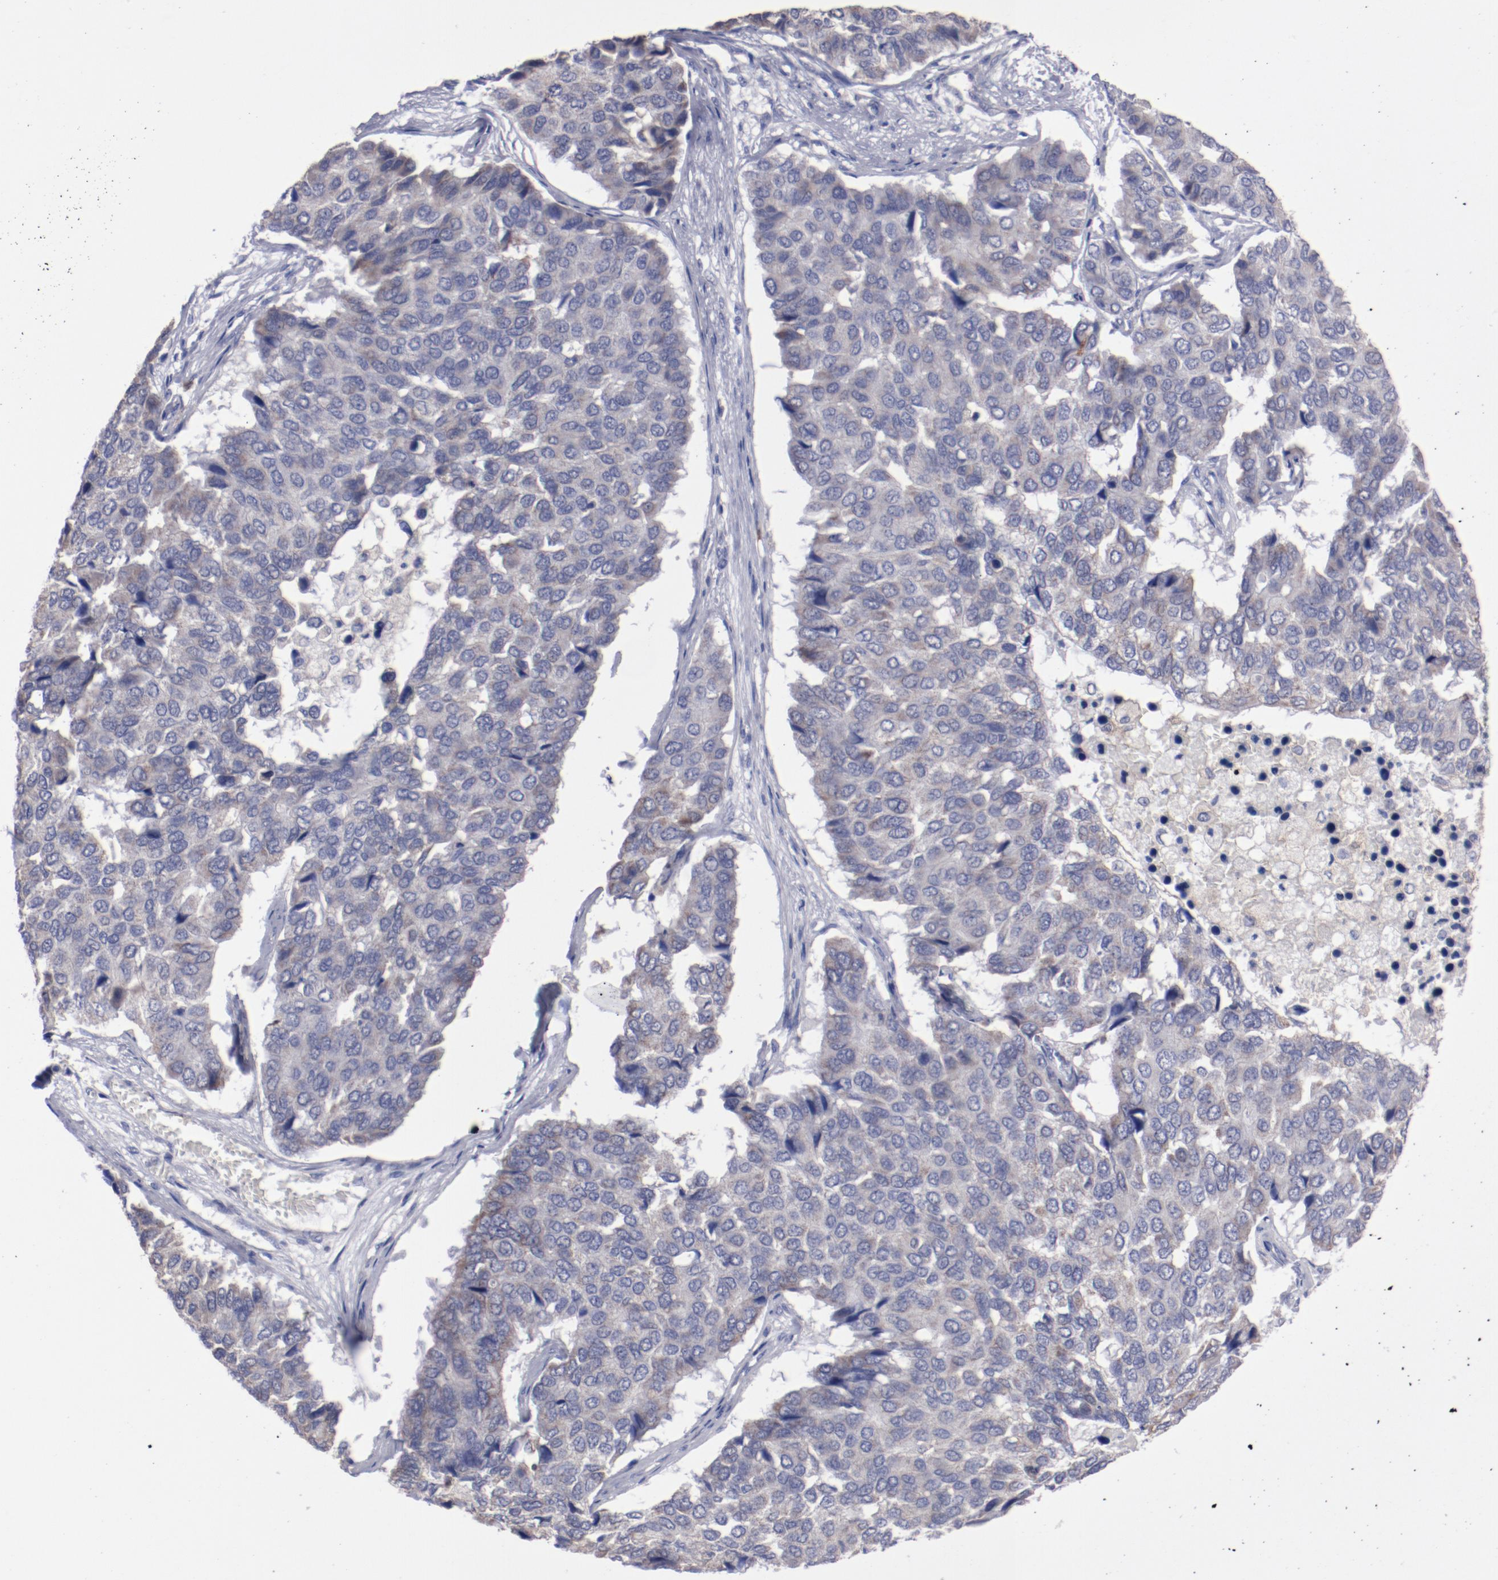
{"staining": {"intensity": "weak", "quantity": ">75%", "location": "cytoplasmic/membranous"}, "tissue": "pancreatic cancer", "cell_type": "Tumor cells", "image_type": "cancer", "snomed": [{"axis": "morphology", "description": "Adenocarcinoma, NOS"}, {"axis": "topography", "description": "Pancreas"}], "caption": "Weak cytoplasmic/membranous staining for a protein is seen in about >75% of tumor cells of pancreatic adenocarcinoma using immunohistochemistry.", "gene": "FGR", "patient": {"sex": "male", "age": 50}}